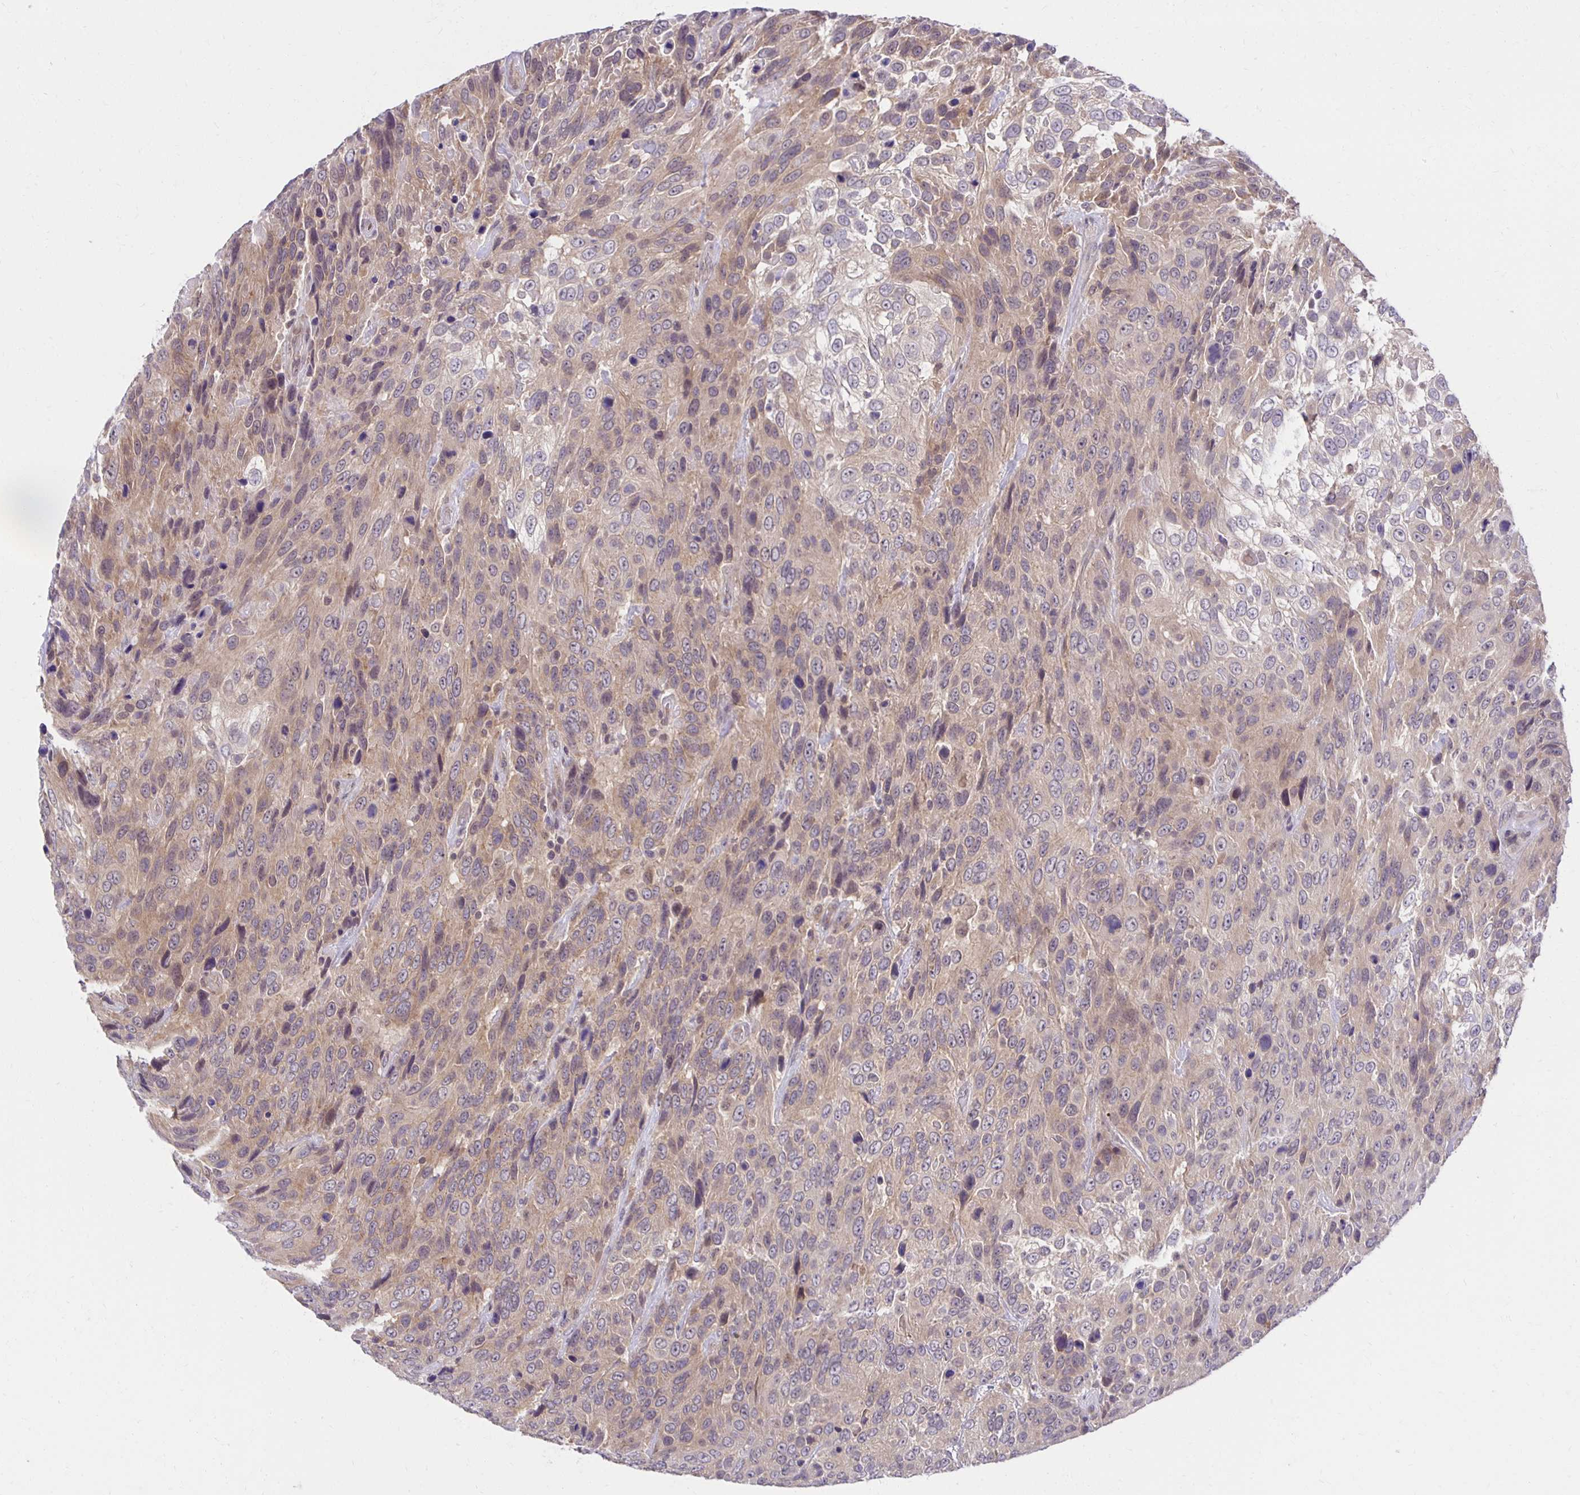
{"staining": {"intensity": "weak", "quantity": ">75%", "location": "cytoplasmic/membranous"}, "tissue": "urothelial cancer", "cell_type": "Tumor cells", "image_type": "cancer", "snomed": [{"axis": "morphology", "description": "Urothelial carcinoma, High grade"}, {"axis": "topography", "description": "Urinary bladder"}], "caption": "This is an image of immunohistochemistry staining of urothelial cancer, which shows weak expression in the cytoplasmic/membranous of tumor cells.", "gene": "MIEN1", "patient": {"sex": "female", "age": 70}}